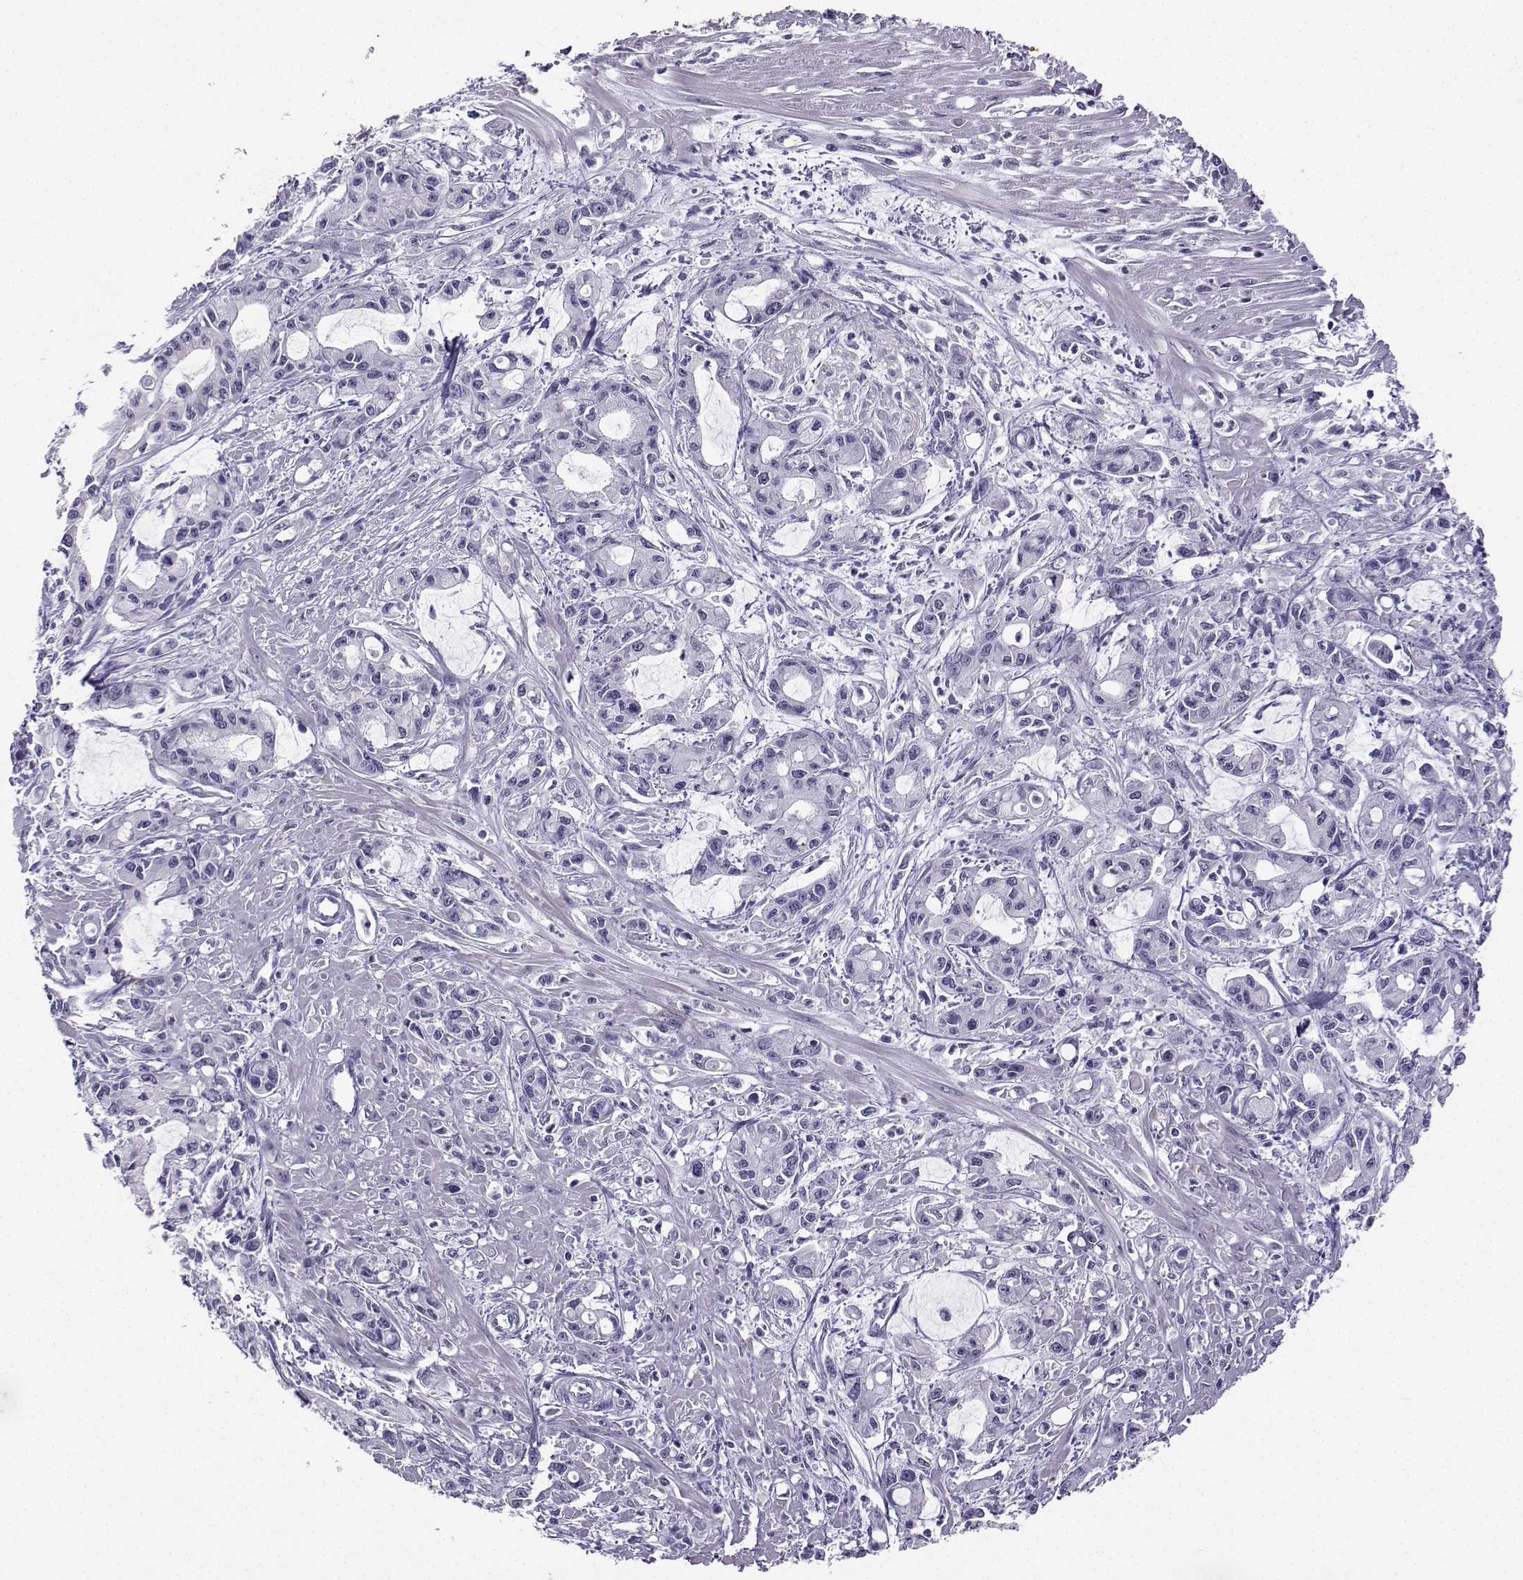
{"staining": {"intensity": "negative", "quantity": "none", "location": "none"}, "tissue": "pancreatic cancer", "cell_type": "Tumor cells", "image_type": "cancer", "snomed": [{"axis": "morphology", "description": "Adenocarcinoma, NOS"}, {"axis": "topography", "description": "Pancreas"}], "caption": "High magnification brightfield microscopy of adenocarcinoma (pancreatic) stained with DAB (3,3'-diaminobenzidine) (brown) and counterstained with hematoxylin (blue): tumor cells show no significant staining. Nuclei are stained in blue.", "gene": "TBR1", "patient": {"sex": "male", "age": 48}}